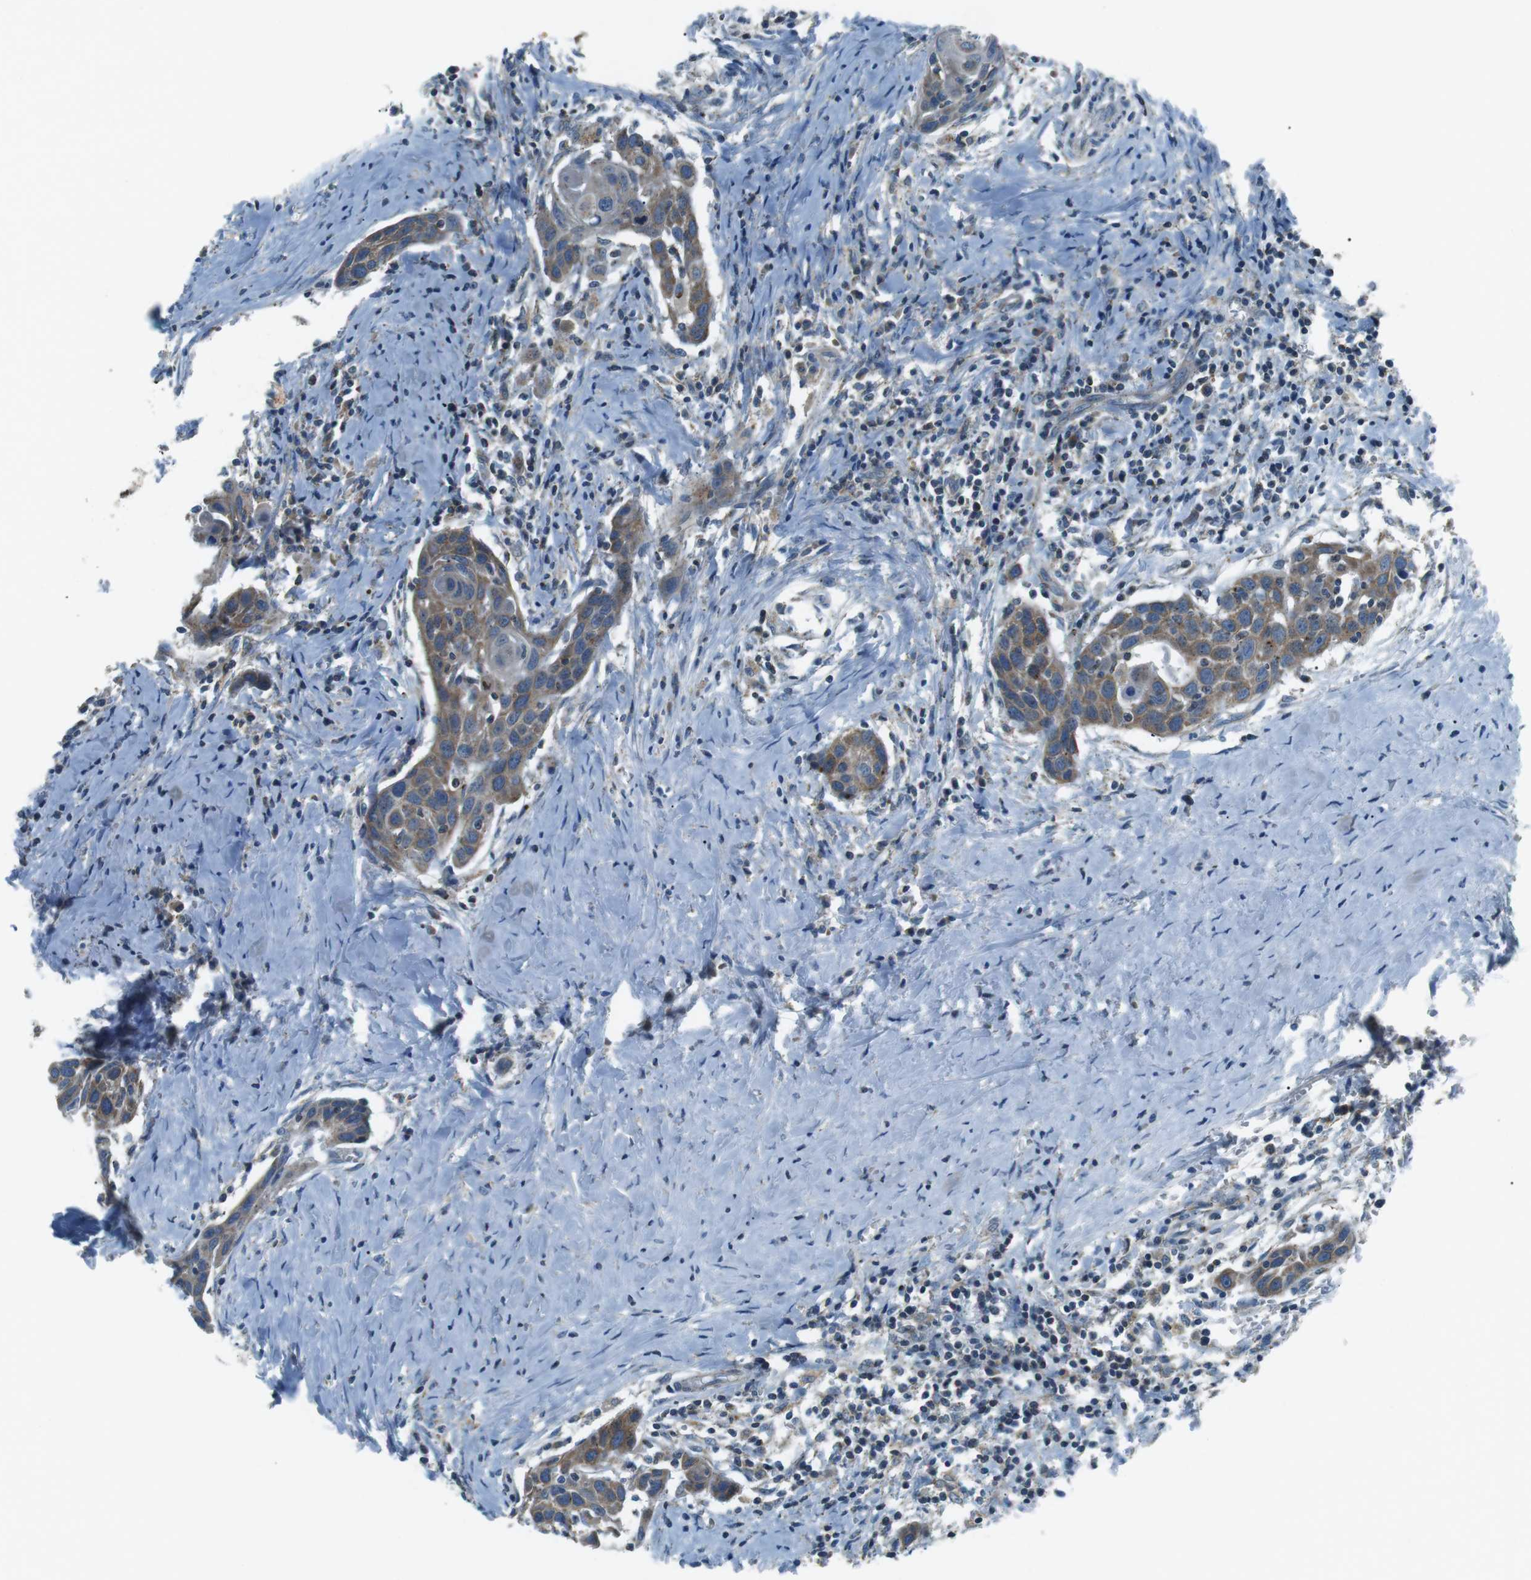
{"staining": {"intensity": "moderate", "quantity": ">75%", "location": "cytoplasmic/membranous"}, "tissue": "head and neck cancer", "cell_type": "Tumor cells", "image_type": "cancer", "snomed": [{"axis": "morphology", "description": "Squamous cell carcinoma, NOS"}, {"axis": "topography", "description": "Oral tissue"}, {"axis": "topography", "description": "Head-Neck"}], "caption": "This image exhibits immunohistochemistry (IHC) staining of human squamous cell carcinoma (head and neck), with medium moderate cytoplasmic/membranous expression in approximately >75% of tumor cells.", "gene": "FAM3B", "patient": {"sex": "female", "age": 50}}